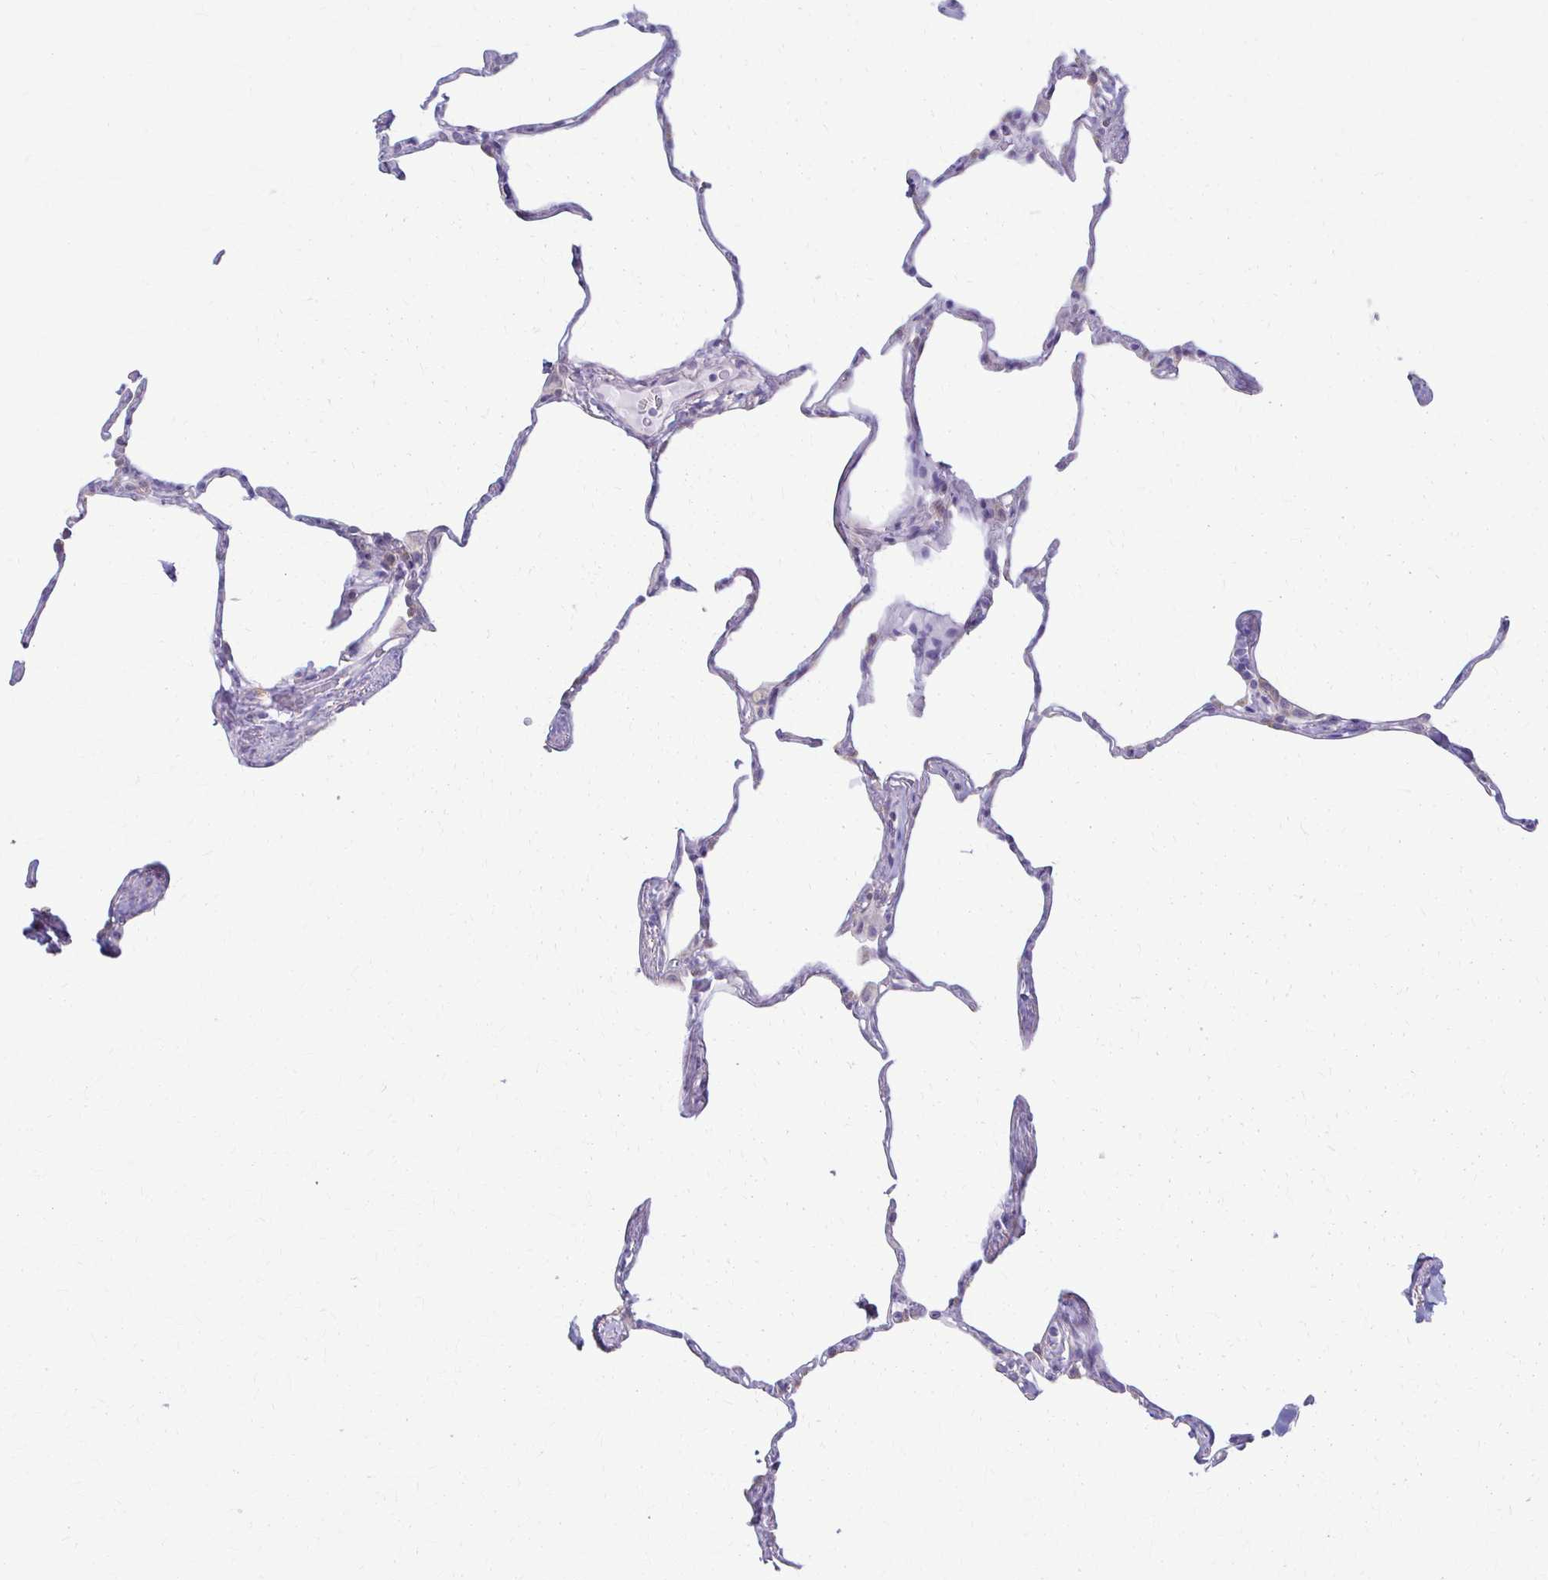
{"staining": {"intensity": "negative", "quantity": "none", "location": "none"}, "tissue": "lung", "cell_type": "Alveolar cells", "image_type": "normal", "snomed": [{"axis": "morphology", "description": "Normal tissue, NOS"}, {"axis": "topography", "description": "Lung"}], "caption": "DAB (3,3'-diaminobenzidine) immunohistochemical staining of unremarkable human lung displays no significant expression in alveolar cells.", "gene": "PRKRA", "patient": {"sex": "male", "age": 65}}